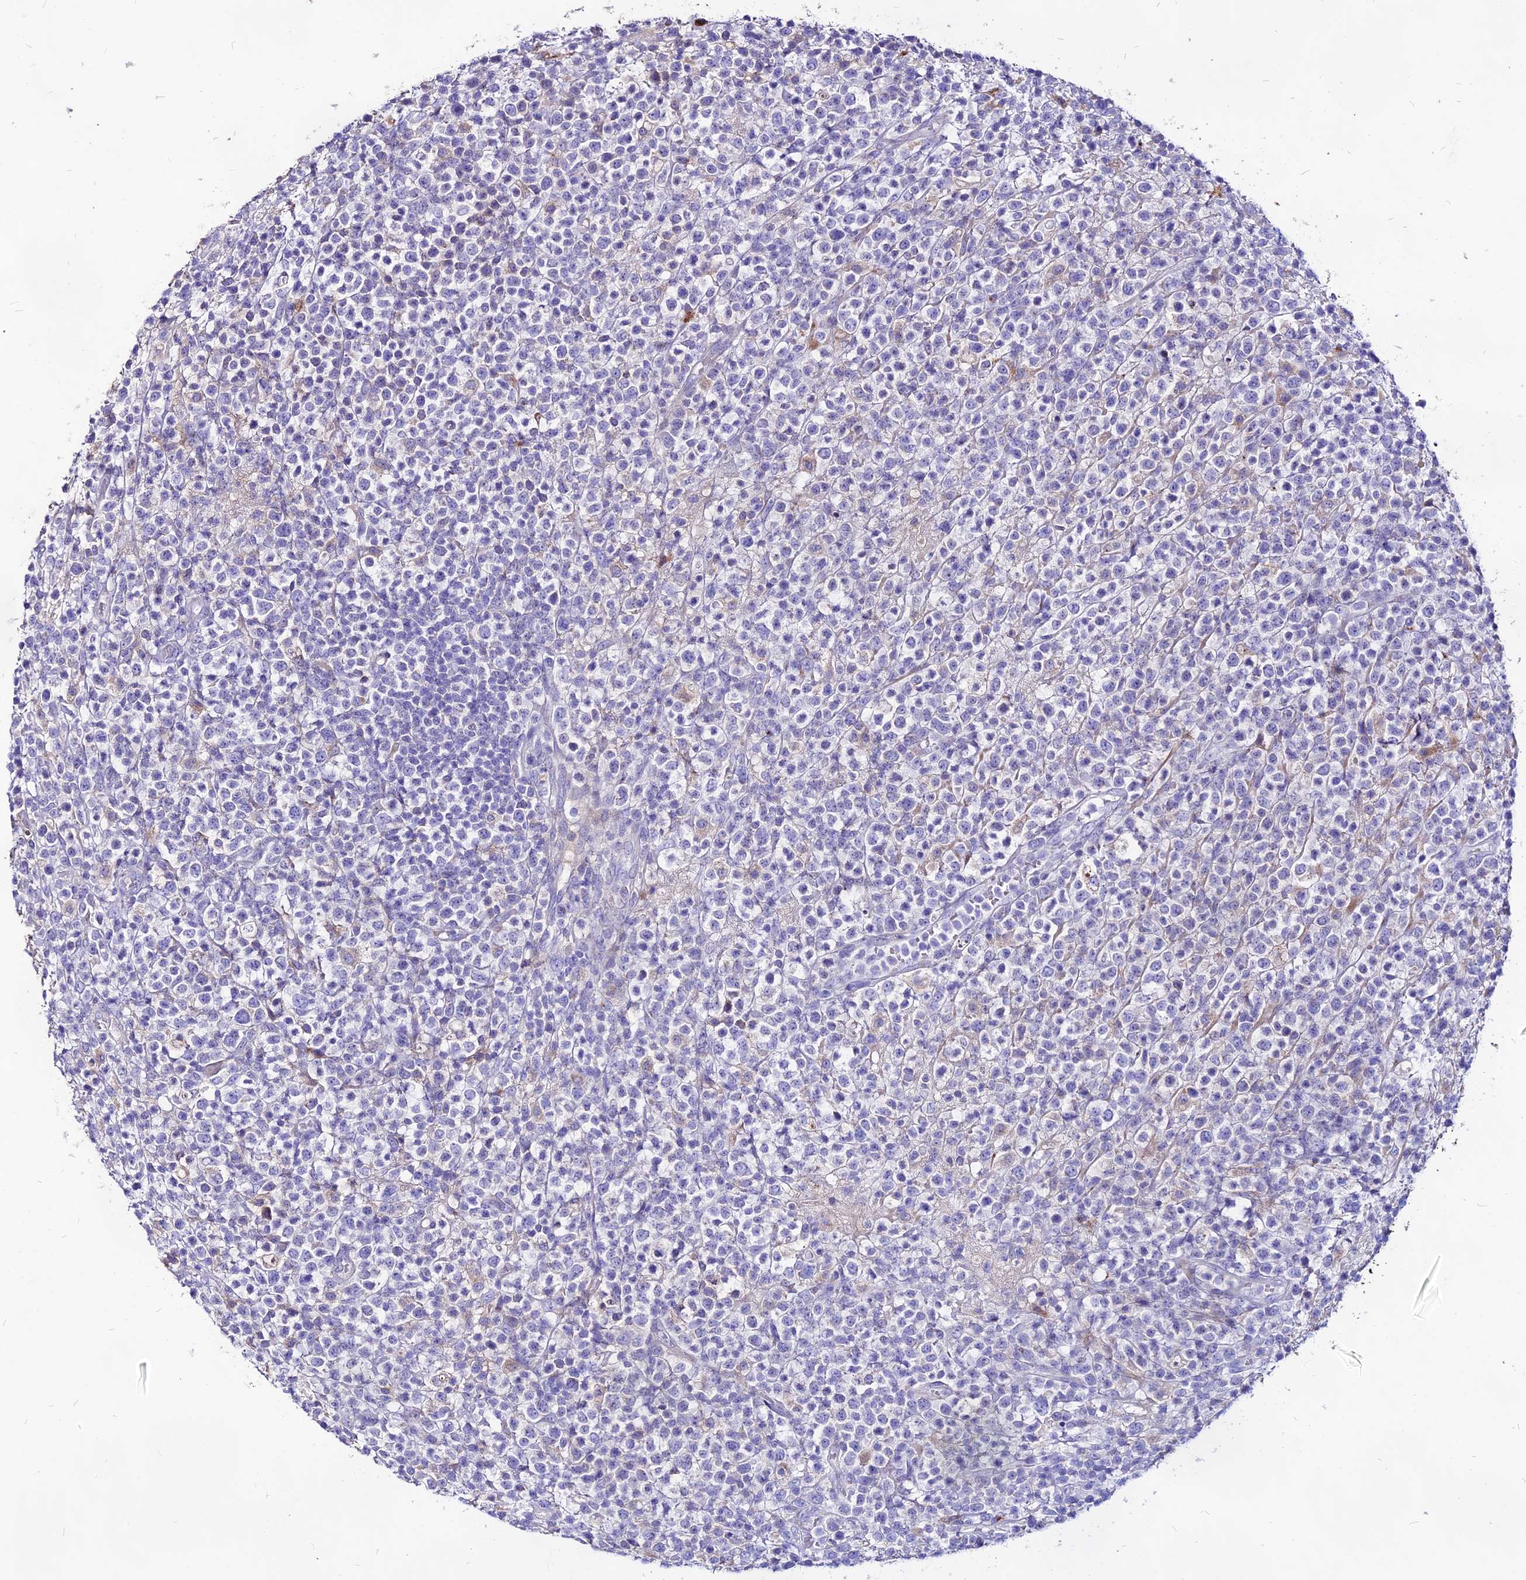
{"staining": {"intensity": "negative", "quantity": "none", "location": "none"}, "tissue": "lymphoma", "cell_type": "Tumor cells", "image_type": "cancer", "snomed": [{"axis": "morphology", "description": "Malignant lymphoma, non-Hodgkin's type, High grade"}, {"axis": "topography", "description": "Colon"}], "caption": "Image shows no protein expression in tumor cells of high-grade malignant lymphoma, non-Hodgkin's type tissue. Nuclei are stained in blue.", "gene": "RIMOC1", "patient": {"sex": "female", "age": 53}}